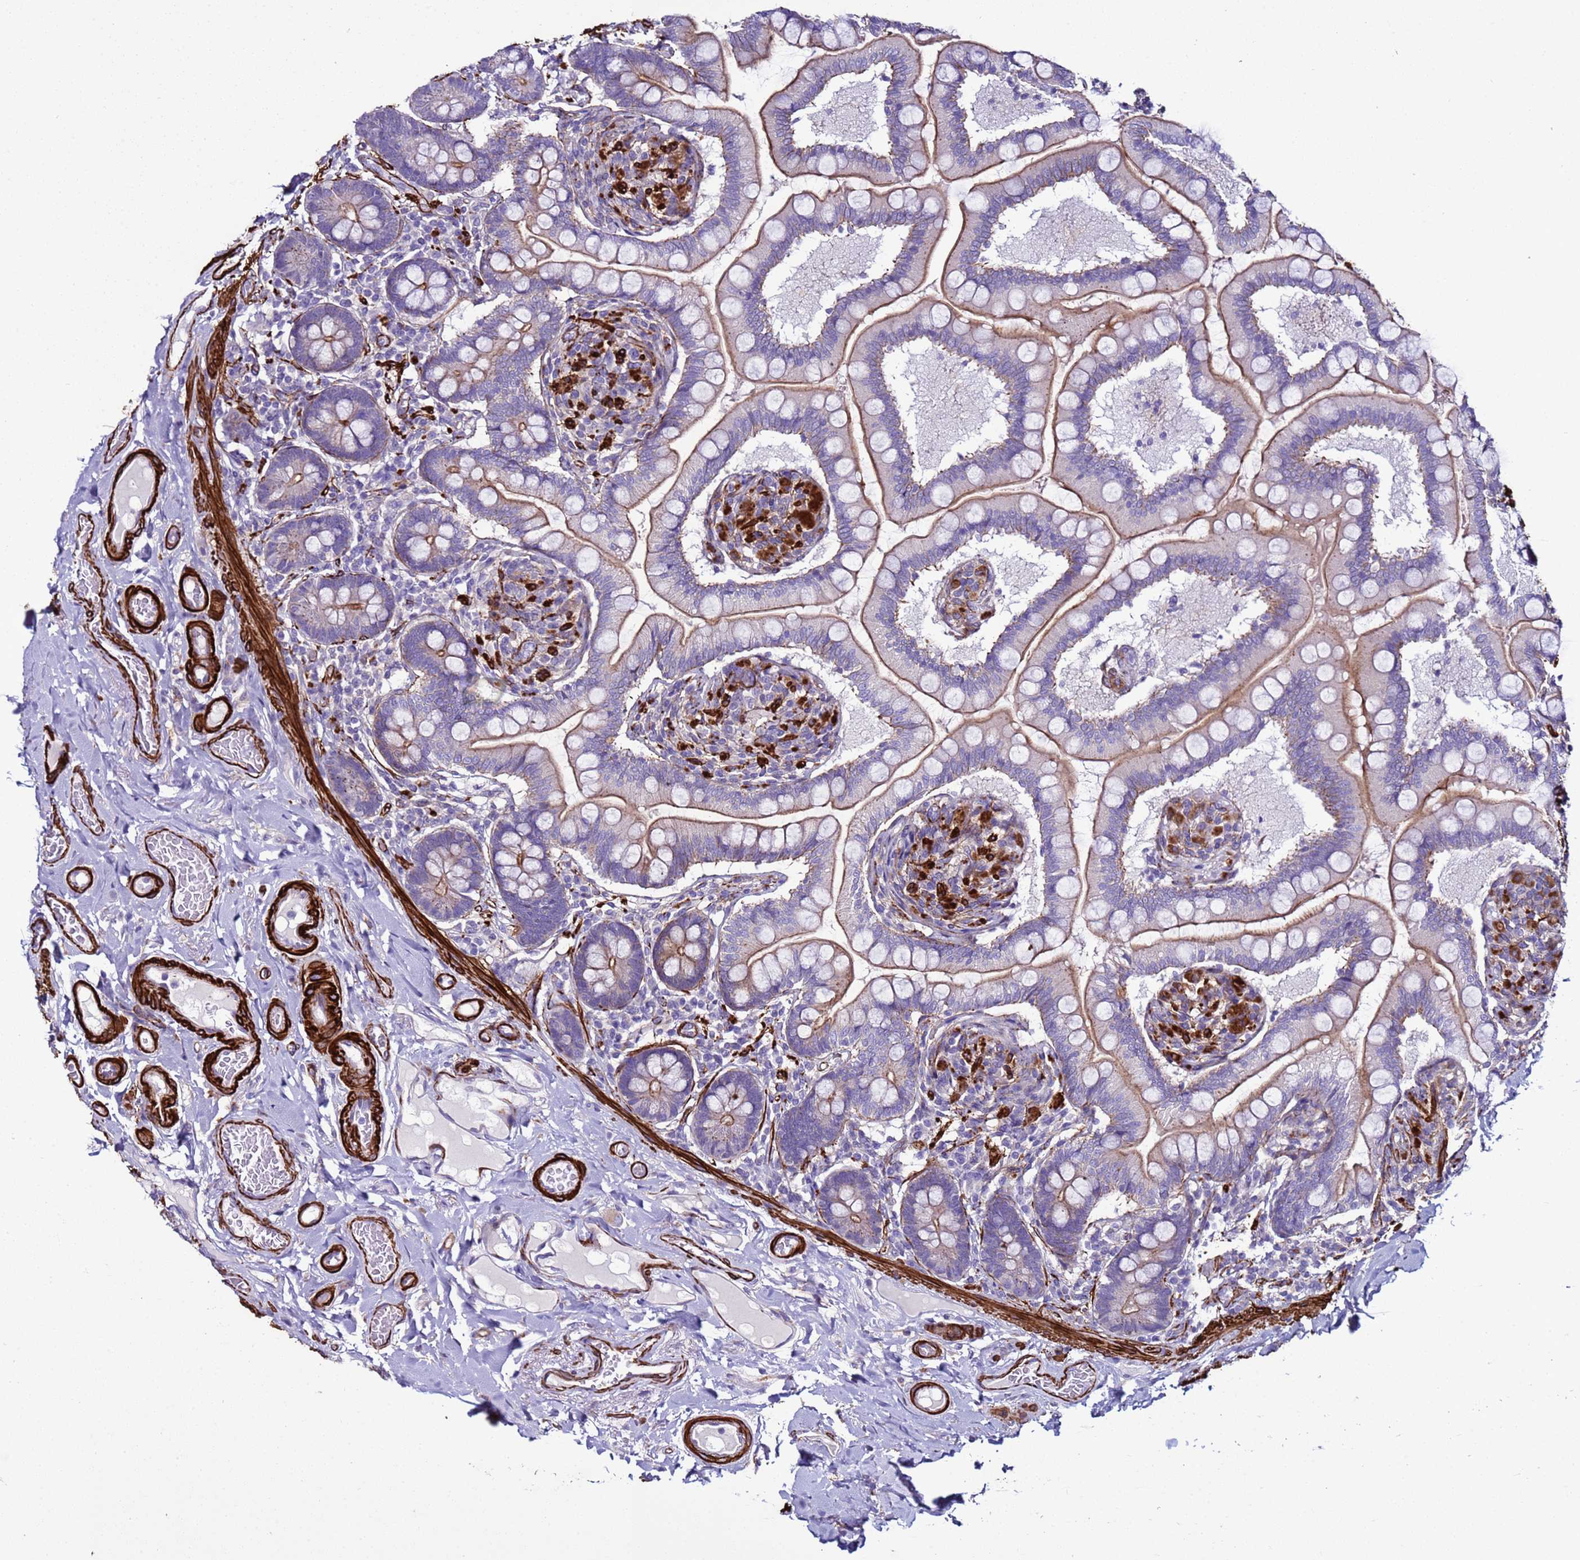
{"staining": {"intensity": "strong", "quantity": "<25%", "location": "cytoplasmic/membranous"}, "tissue": "small intestine", "cell_type": "Glandular cells", "image_type": "normal", "snomed": [{"axis": "morphology", "description": "Normal tissue, NOS"}, {"axis": "topography", "description": "Small intestine"}], "caption": "Immunohistochemistry (IHC) of benign human small intestine demonstrates medium levels of strong cytoplasmic/membranous expression in about <25% of glandular cells. (brown staining indicates protein expression, while blue staining denotes nuclei).", "gene": "RABL2A", "patient": {"sex": "female", "age": 64}}